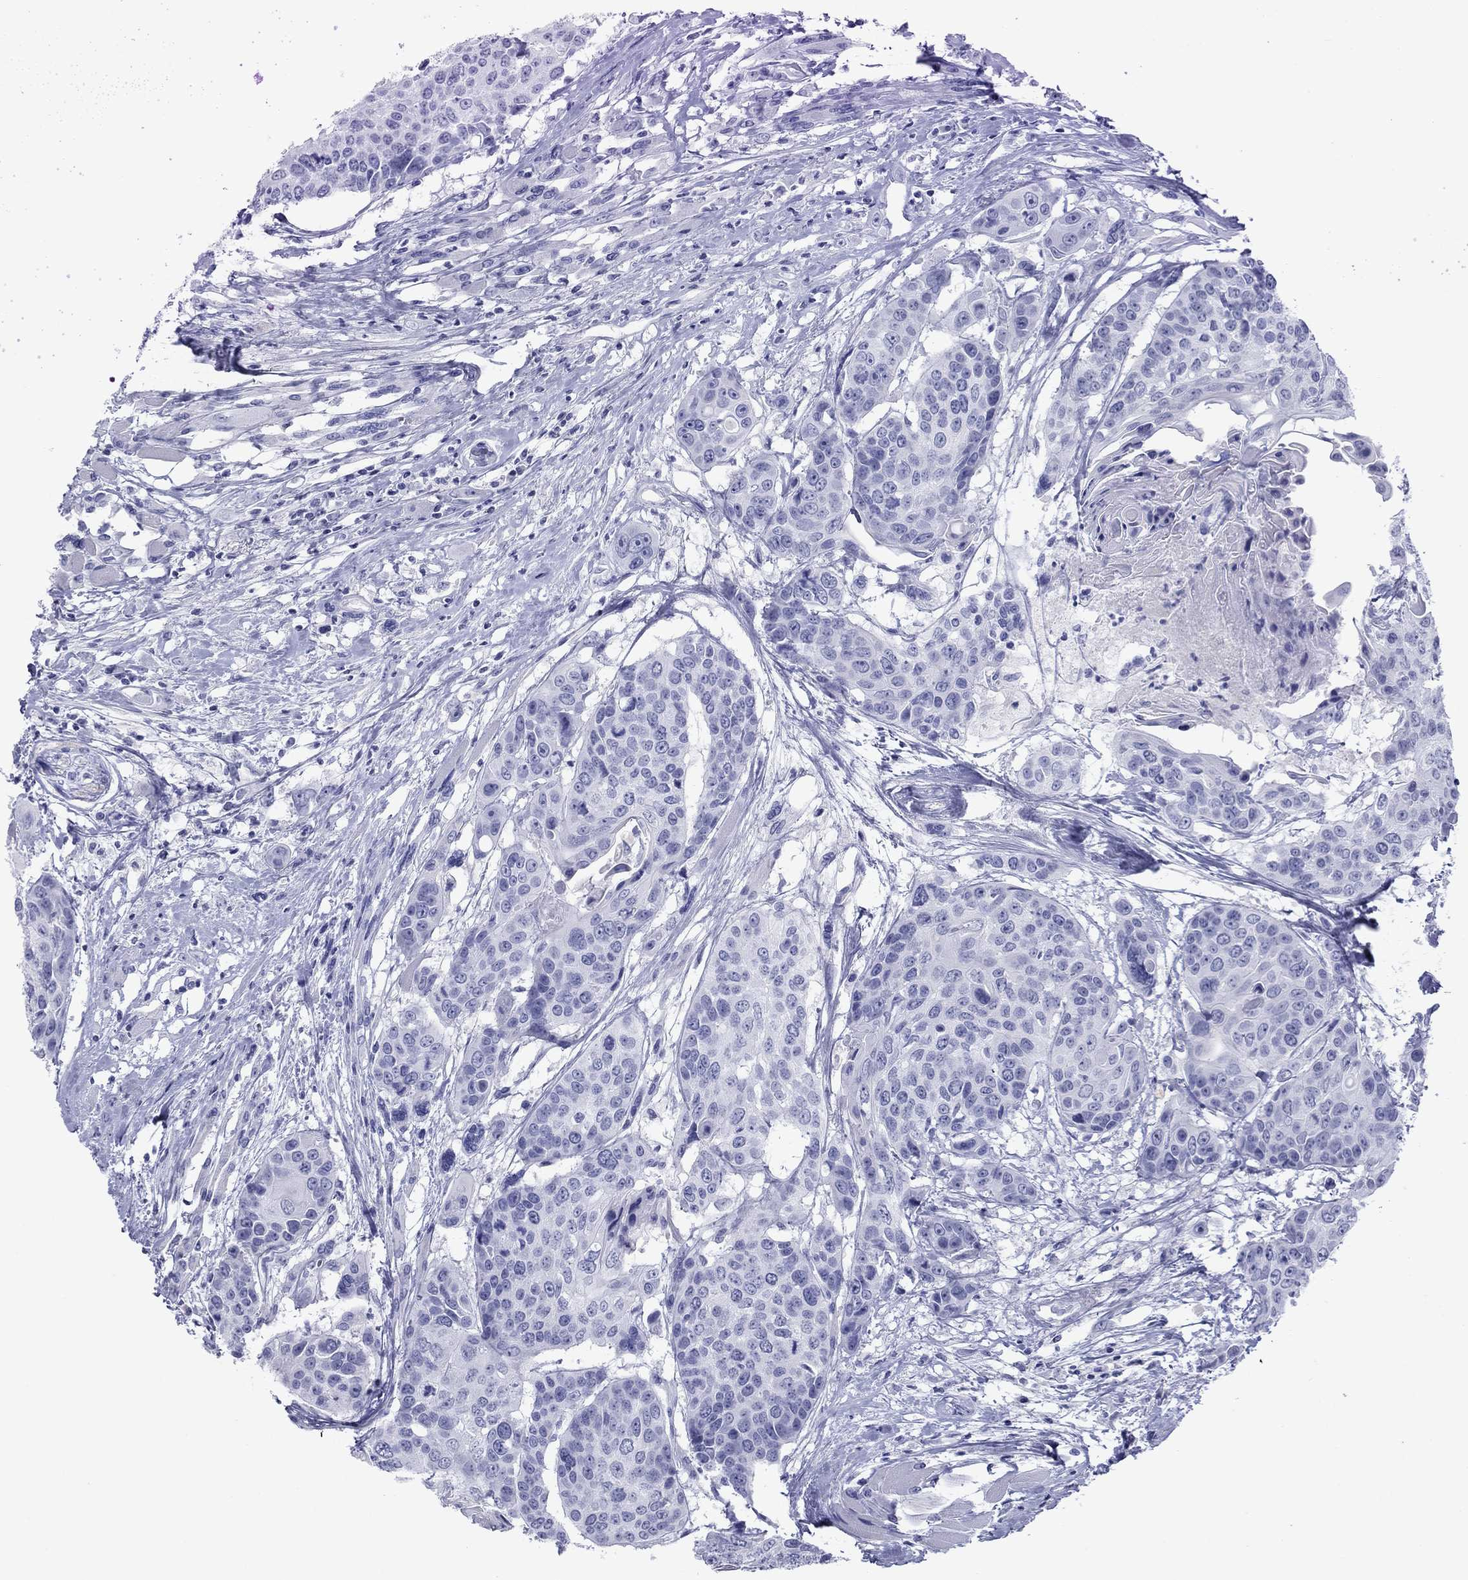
{"staining": {"intensity": "negative", "quantity": "none", "location": "none"}, "tissue": "head and neck cancer", "cell_type": "Tumor cells", "image_type": "cancer", "snomed": [{"axis": "morphology", "description": "Squamous cell carcinoma, NOS"}, {"axis": "topography", "description": "Oral tissue"}, {"axis": "topography", "description": "Head-Neck"}], "caption": "IHC of human head and neck cancer (squamous cell carcinoma) reveals no expression in tumor cells. Nuclei are stained in blue.", "gene": "ATP4A", "patient": {"sex": "male", "age": 56}}